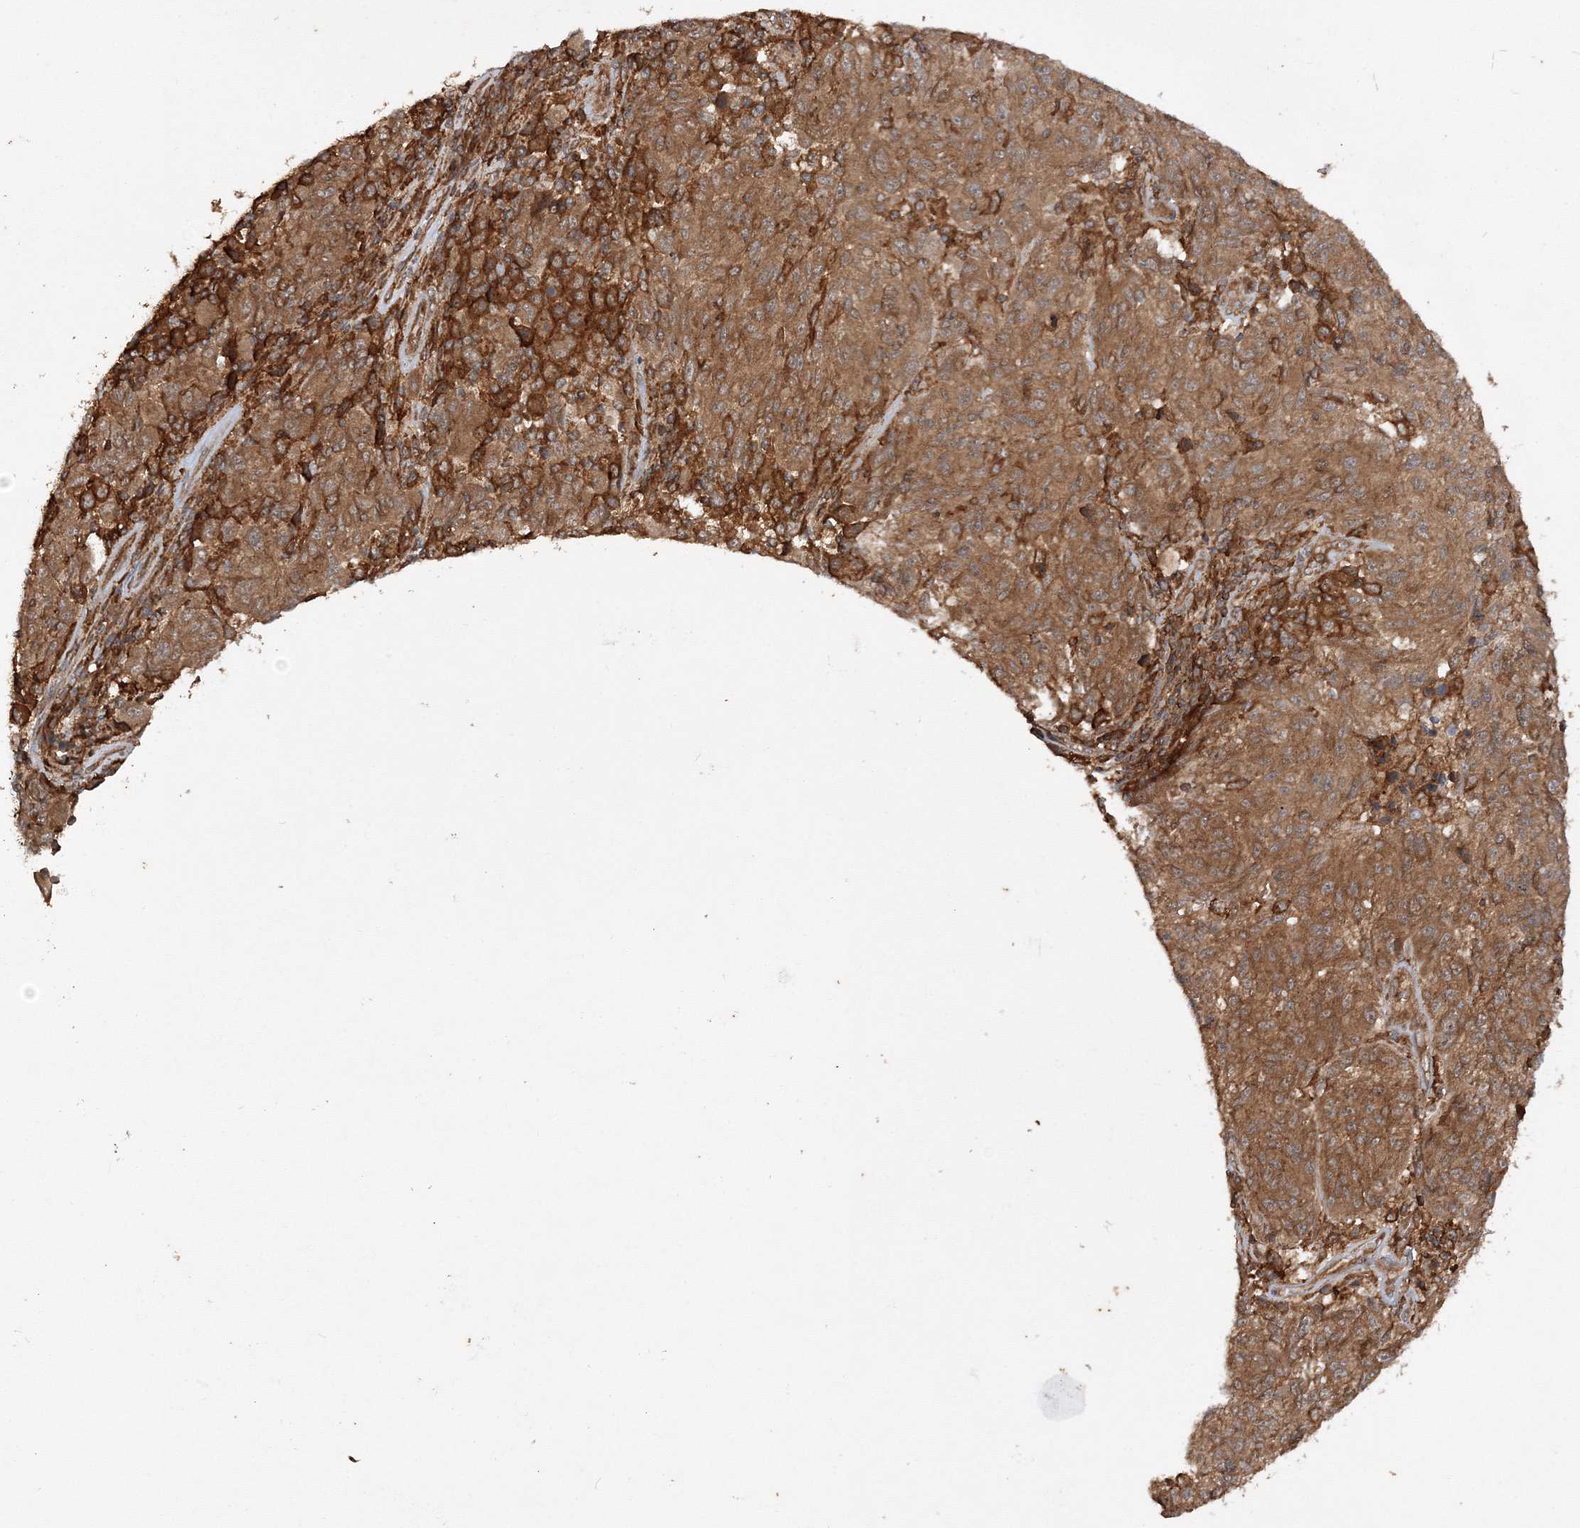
{"staining": {"intensity": "moderate", "quantity": ">75%", "location": "cytoplasmic/membranous"}, "tissue": "melanoma", "cell_type": "Tumor cells", "image_type": "cancer", "snomed": [{"axis": "morphology", "description": "Malignant melanoma, NOS"}, {"axis": "topography", "description": "Skin"}], "caption": "About >75% of tumor cells in melanoma reveal moderate cytoplasmic/membranous protein positivity as visualized by brown immunohistochemical staining.", "gene": "WDR37", "patient": {"sex": "male", "age": 53}}